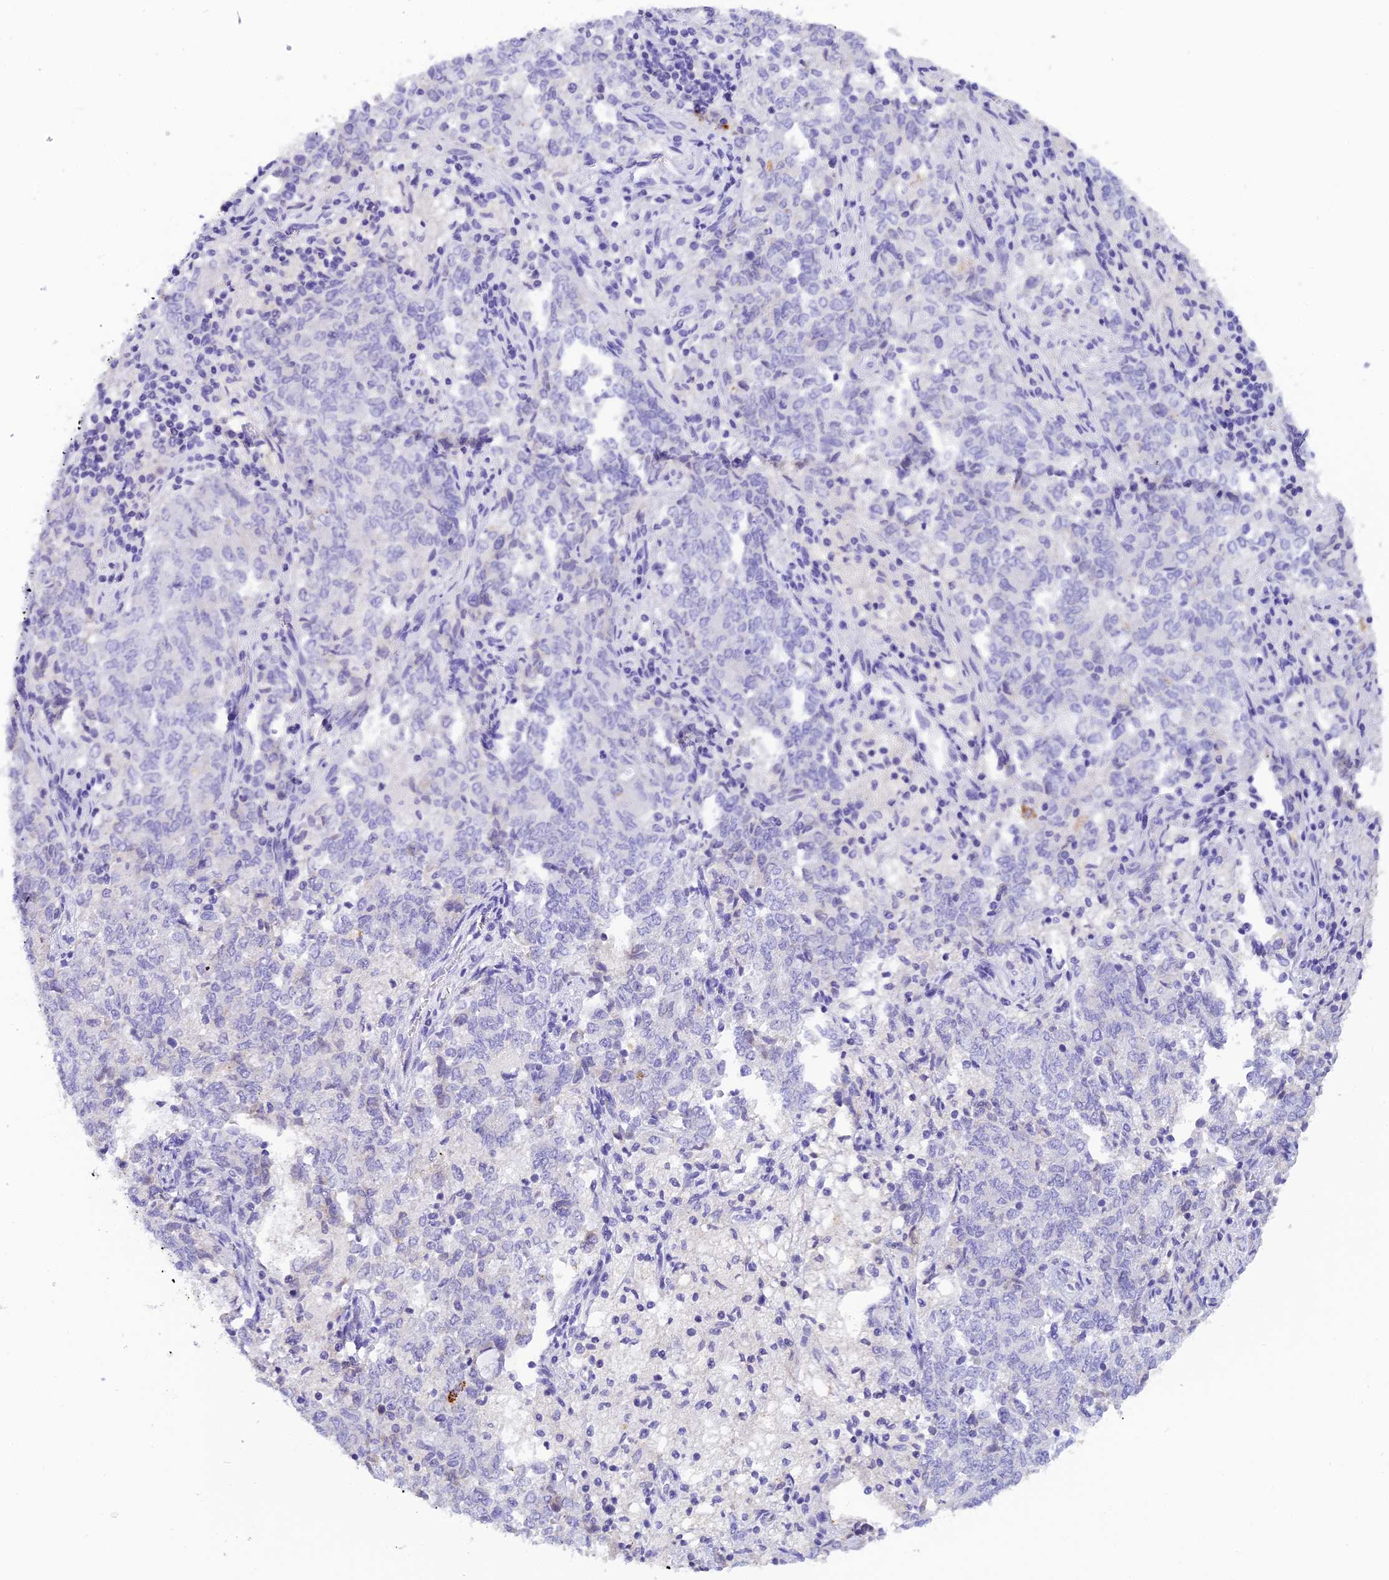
{"staining": {"intensity": "negative", "quantity": "none", "location": "none"}, "tissue": "endometrial cancer", "cell_type": "Tumor cells", "image_type": "cancer", "snomed": [{"axis": "morphology", "description": "Adenocarcinoma, NOS"}, {"axis": "topography", "description": "Endometrium"}], "caption": "Immunohistochemistry (IHC) of human endometrial cancer displays no staining in tumor cells.", "gene": "C12orf29", "patient": {"sex": "female", "age": 80}}